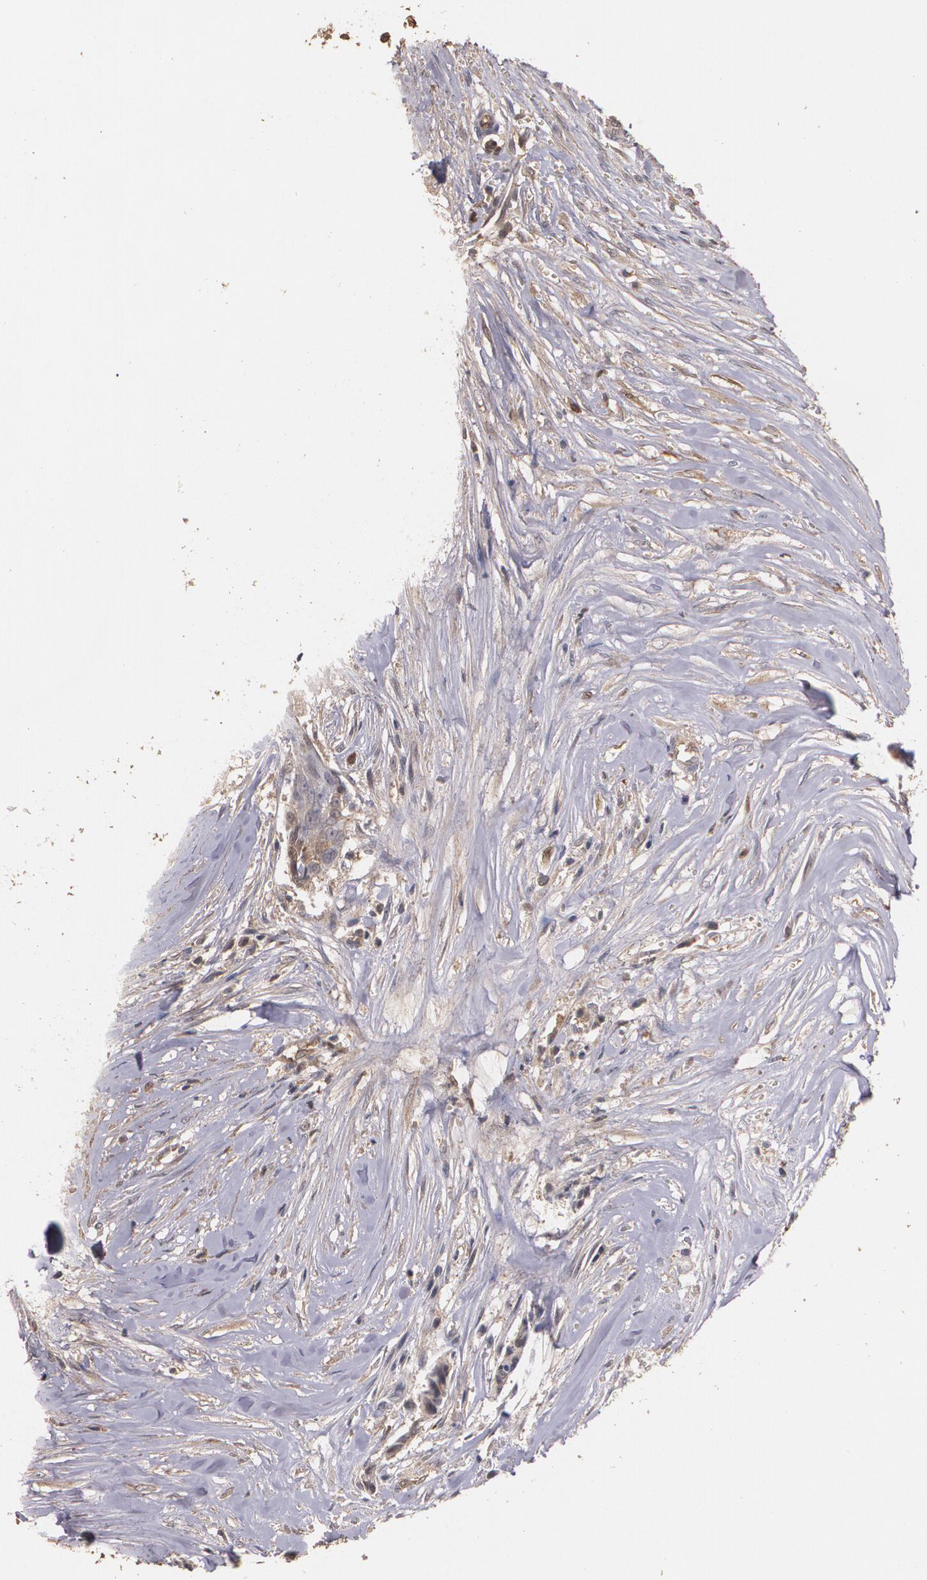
{"staining": {"intensity": "moderate", "quantity": ">75%", "location": "cytoplasmic/membranous"}, "tissue": "head and neck cancer", "cell_type": "Tumor cells", "image_type": "cancer", "snomed": [{"axis": "morphology", "description": "Squamous cell carcinoma, NOS"}, {"axis": "topography", "description": "Salivary gland"}, {"axis": "topography", "description": "Head-Neck"}], "caption": "Immunohistochemical staining of head and neck cancer demonstrates medium levels of moderate cytoplasmic/membranous positivity in about >75% of tumor cells.", "gene": "PTS", "patient": {"sex": "male", "age": 70}}